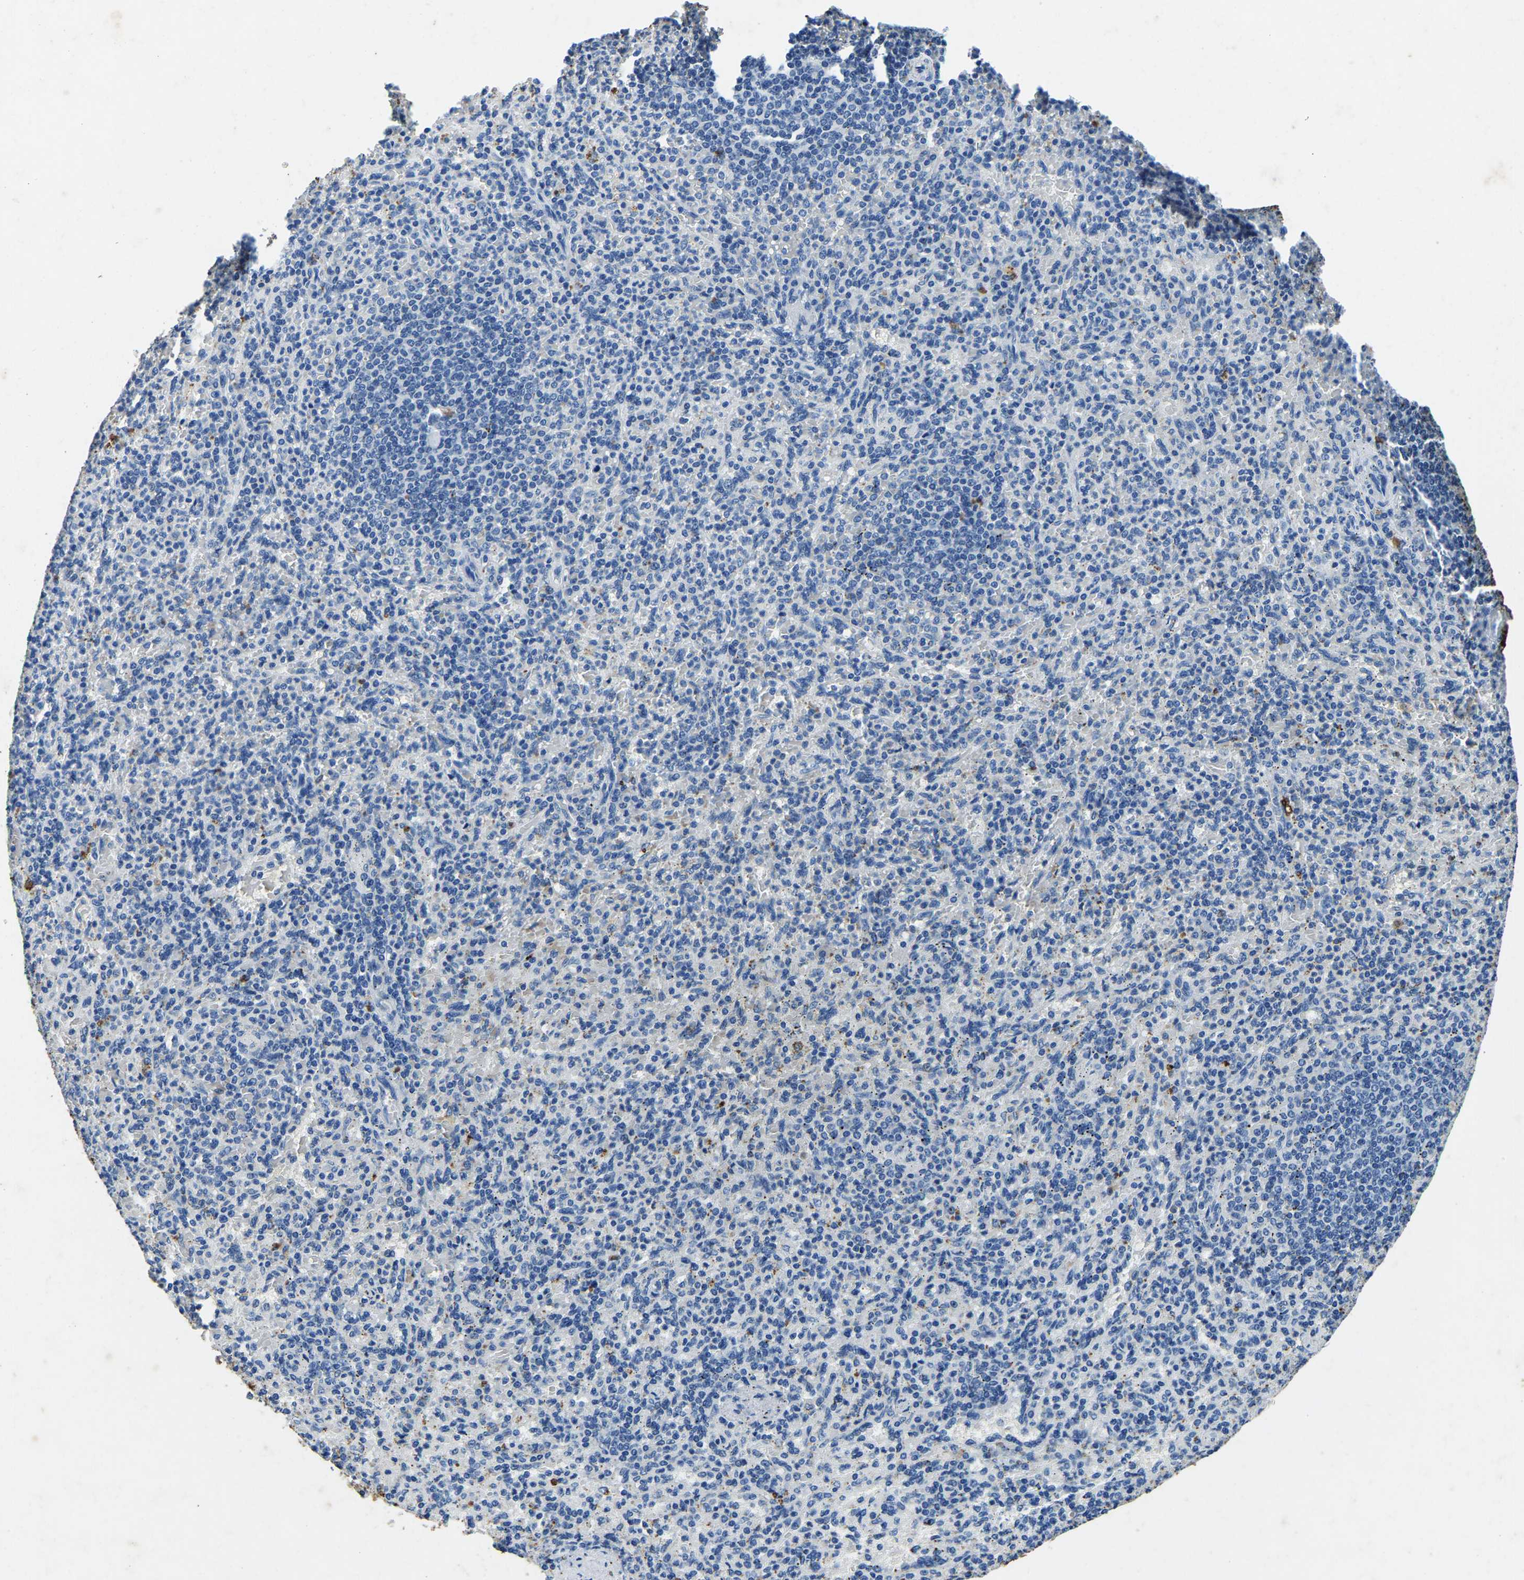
{"staining": {"intensity": "negative", "quantity": "none", "location": "none"}, "tissue": "spleen", "cell_type": "Cells in red pulp", "image_type": "normal", "snomed": [{"axis": "morphology", "description": "Normal tissue, NOS"}, {"axis": "topography", "description": "Spleen"}], "caption": "IHC histopathology image of unremarkable spleen: human spleen stained with DAB (3,3'-diaminobenzidine) shows no significant protein positivity in cells in red pulp.", "gene": "UBN2", "patient": {"sex": "female", "age": 74}}